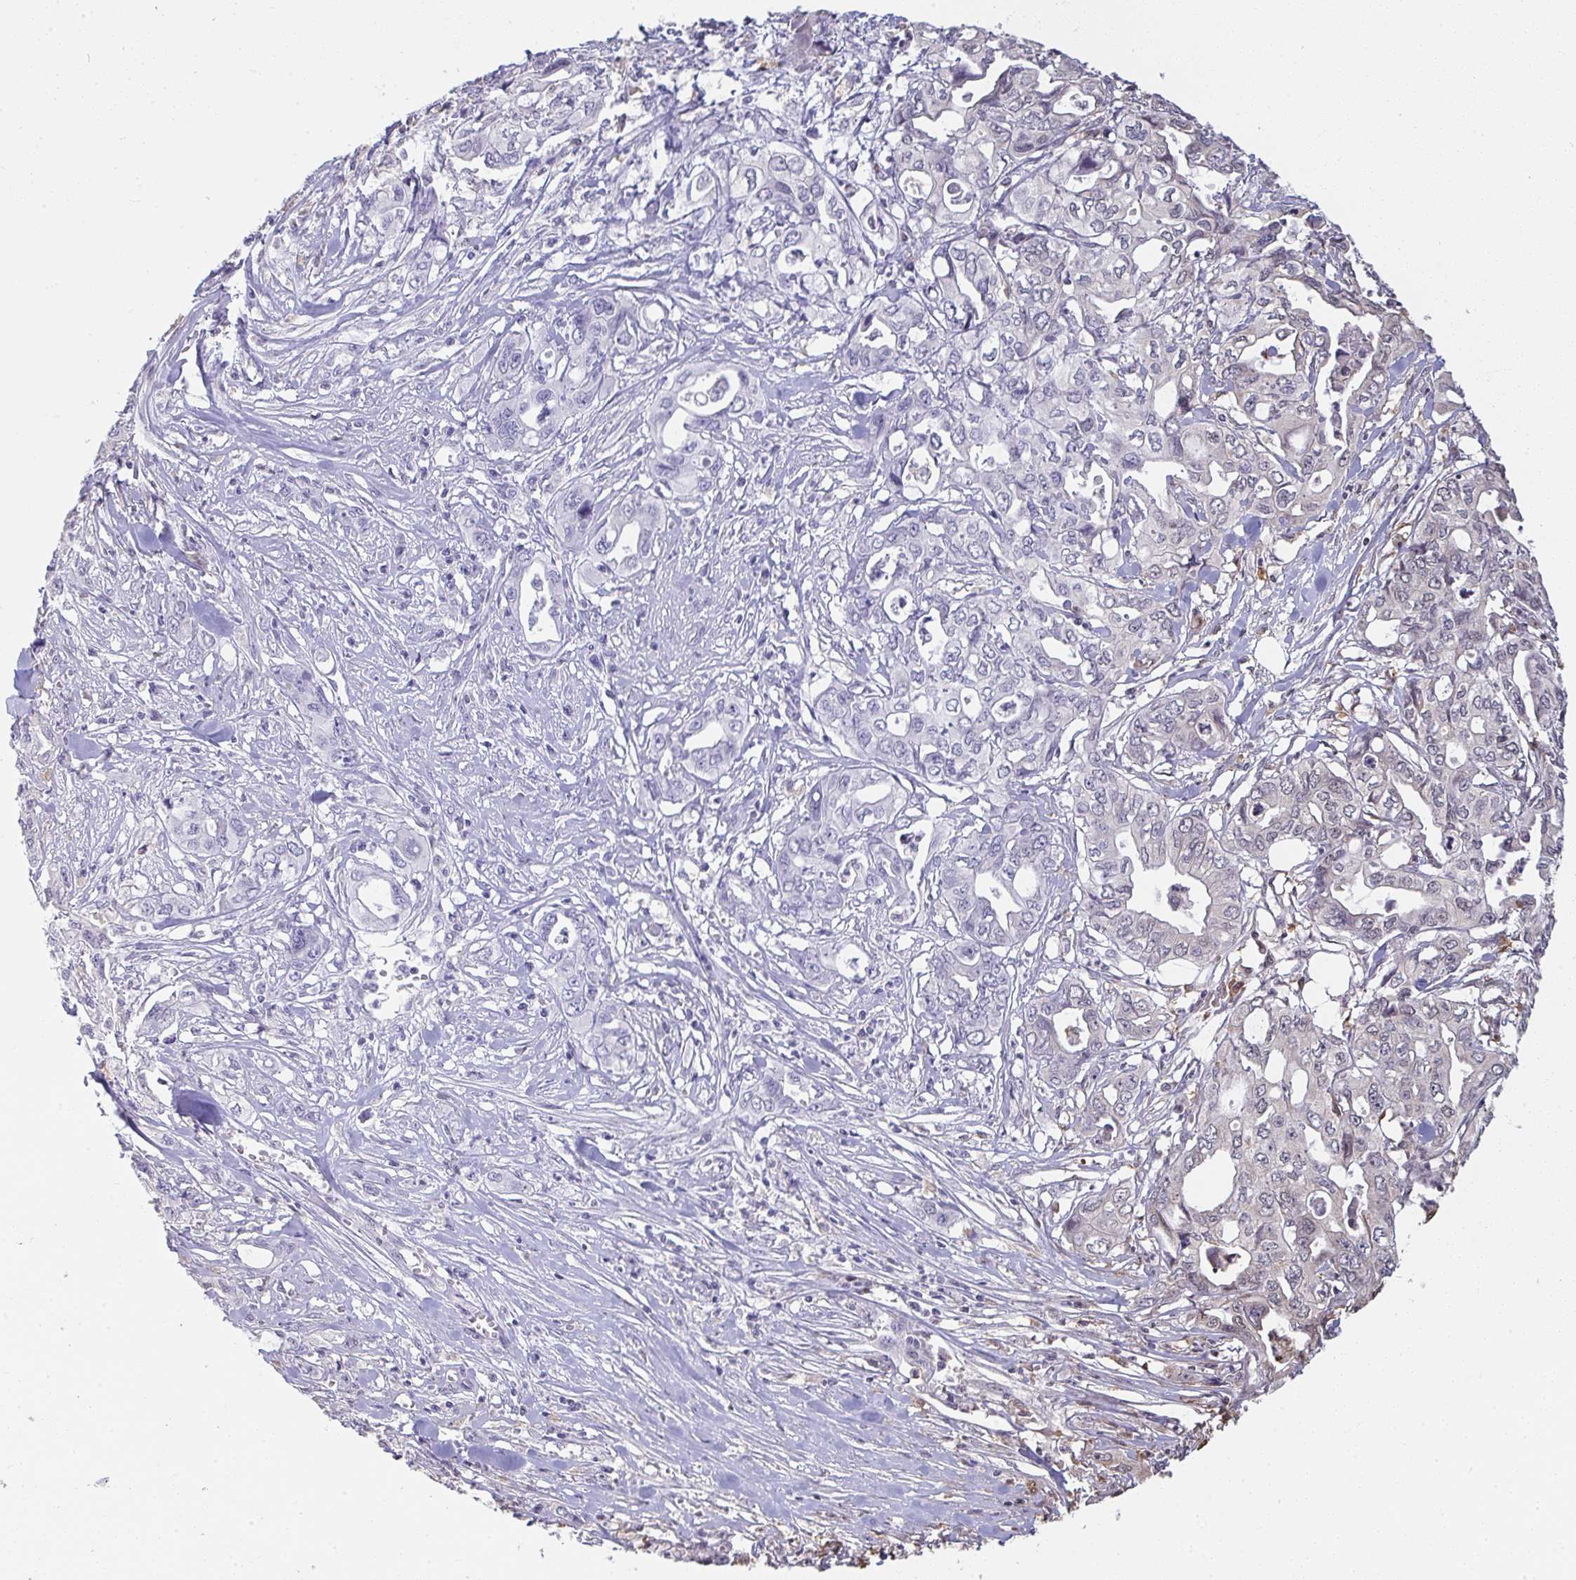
{"staining": {"intensity": "negative", "quantity": "none", "location": "none"}, "tissue": "pancreatic cancer", "cell_type": "Tumor cells", "image_type": "cancer", "snomed": [{"axis": "morphology", "description": "Adenocarcinoma, NOS"}, {"axis": "topography", "description": "Pancreas"}], "caption": "Tumor cells are negative for brown protein staining in pancreatic adenocarcinoma.", "gene": "SAP30", "patient": {"sex": "male", "age": 68}}